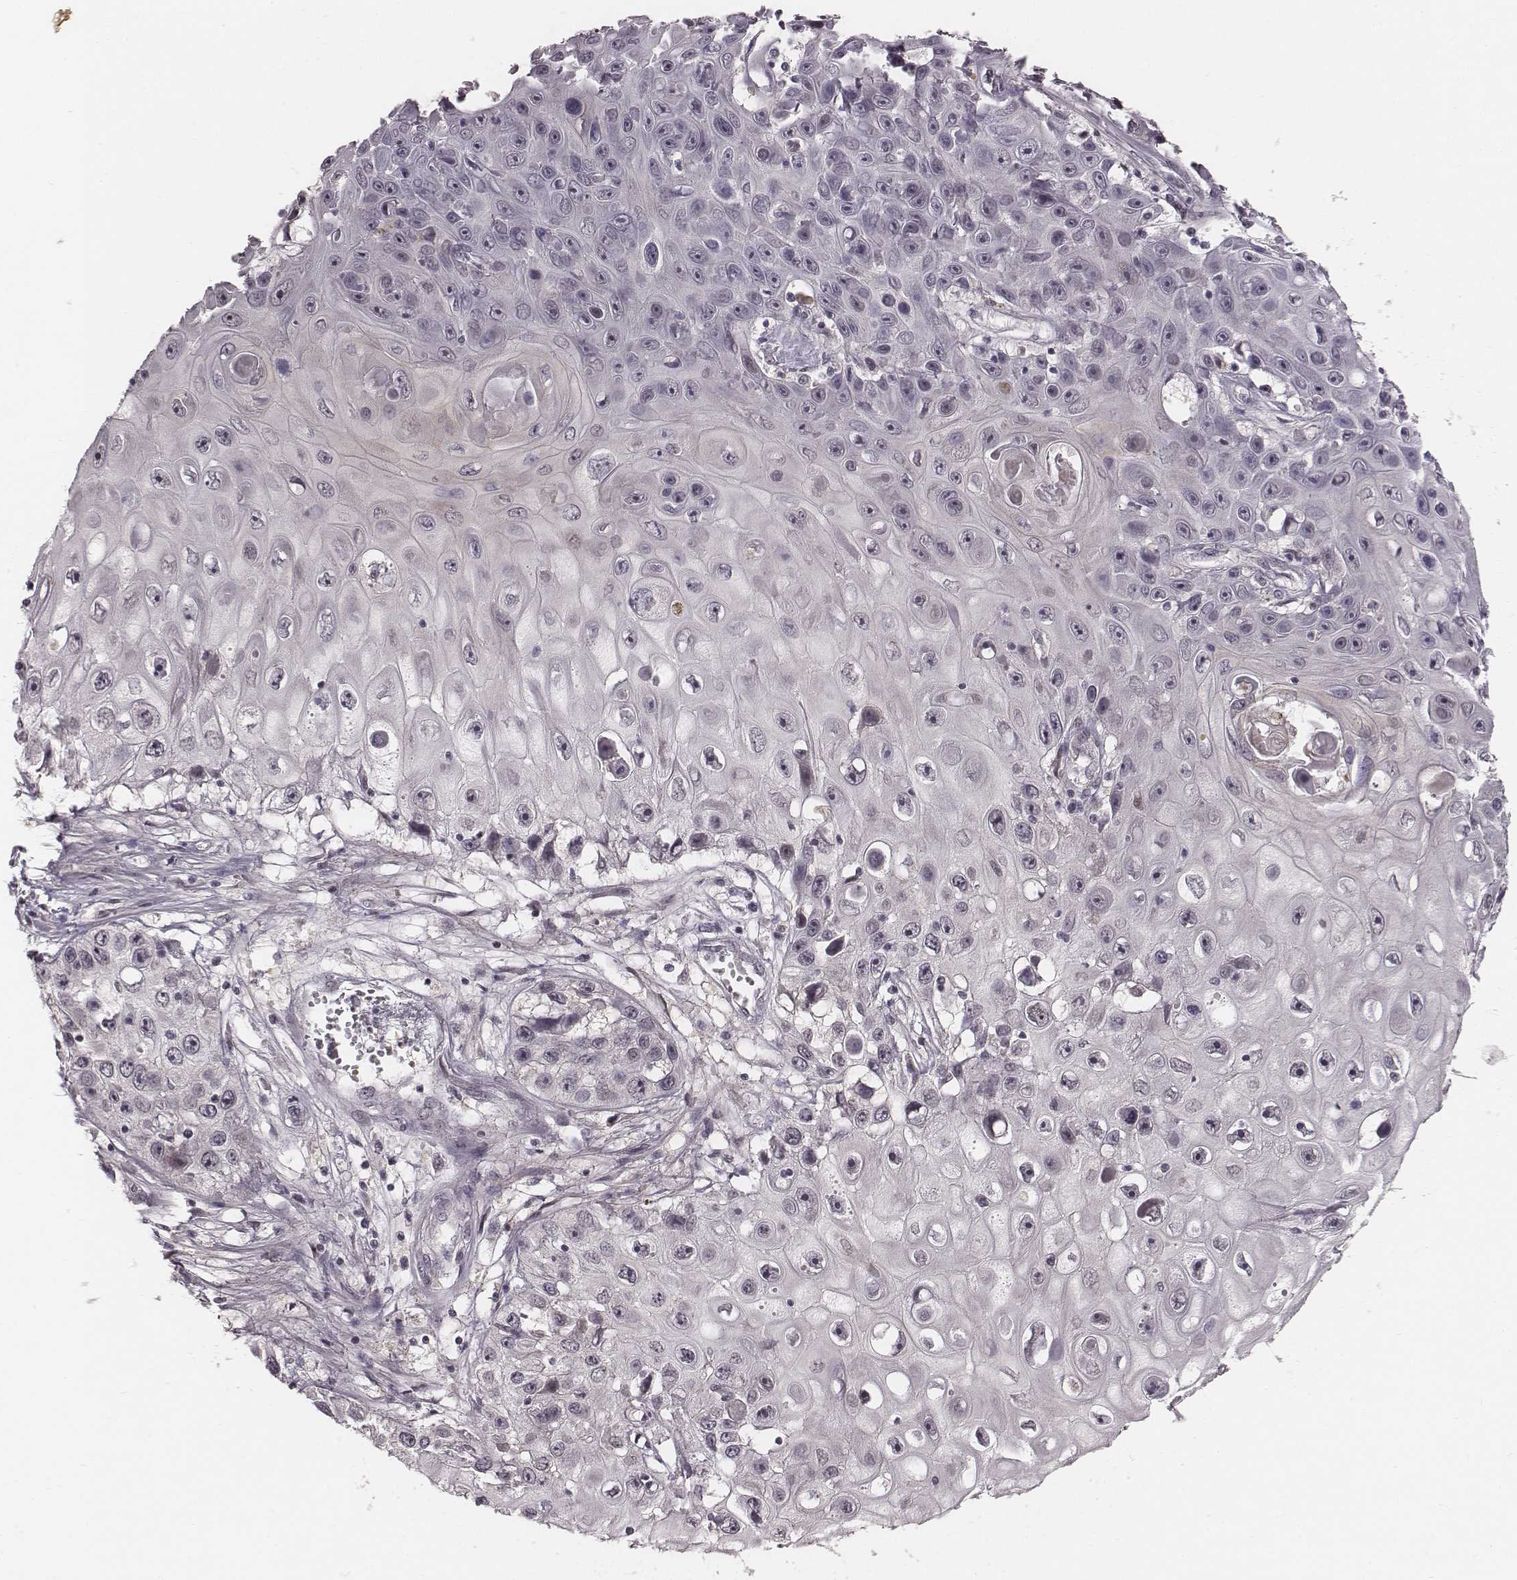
{"staining": {"intensity": "negative", "quantity": "none", "location": "none"}, "tissue": "skin cancer", "cell_type": "Tumor cells", "image_type": "cancer", "snomed": [{"axis": "morphology", "description": "Squamous cell carcinoma, NOS"}, {"axis": "topography", "description": "Skin"}], "caption": "A high-resolution histopathology image shows immunohistochemistry staining of squamous cell carcinoma (skin), which reveals no significant staining in tumor cells.", "gene": "IQCG", "patient": {"sex": "male", "age": 82}}